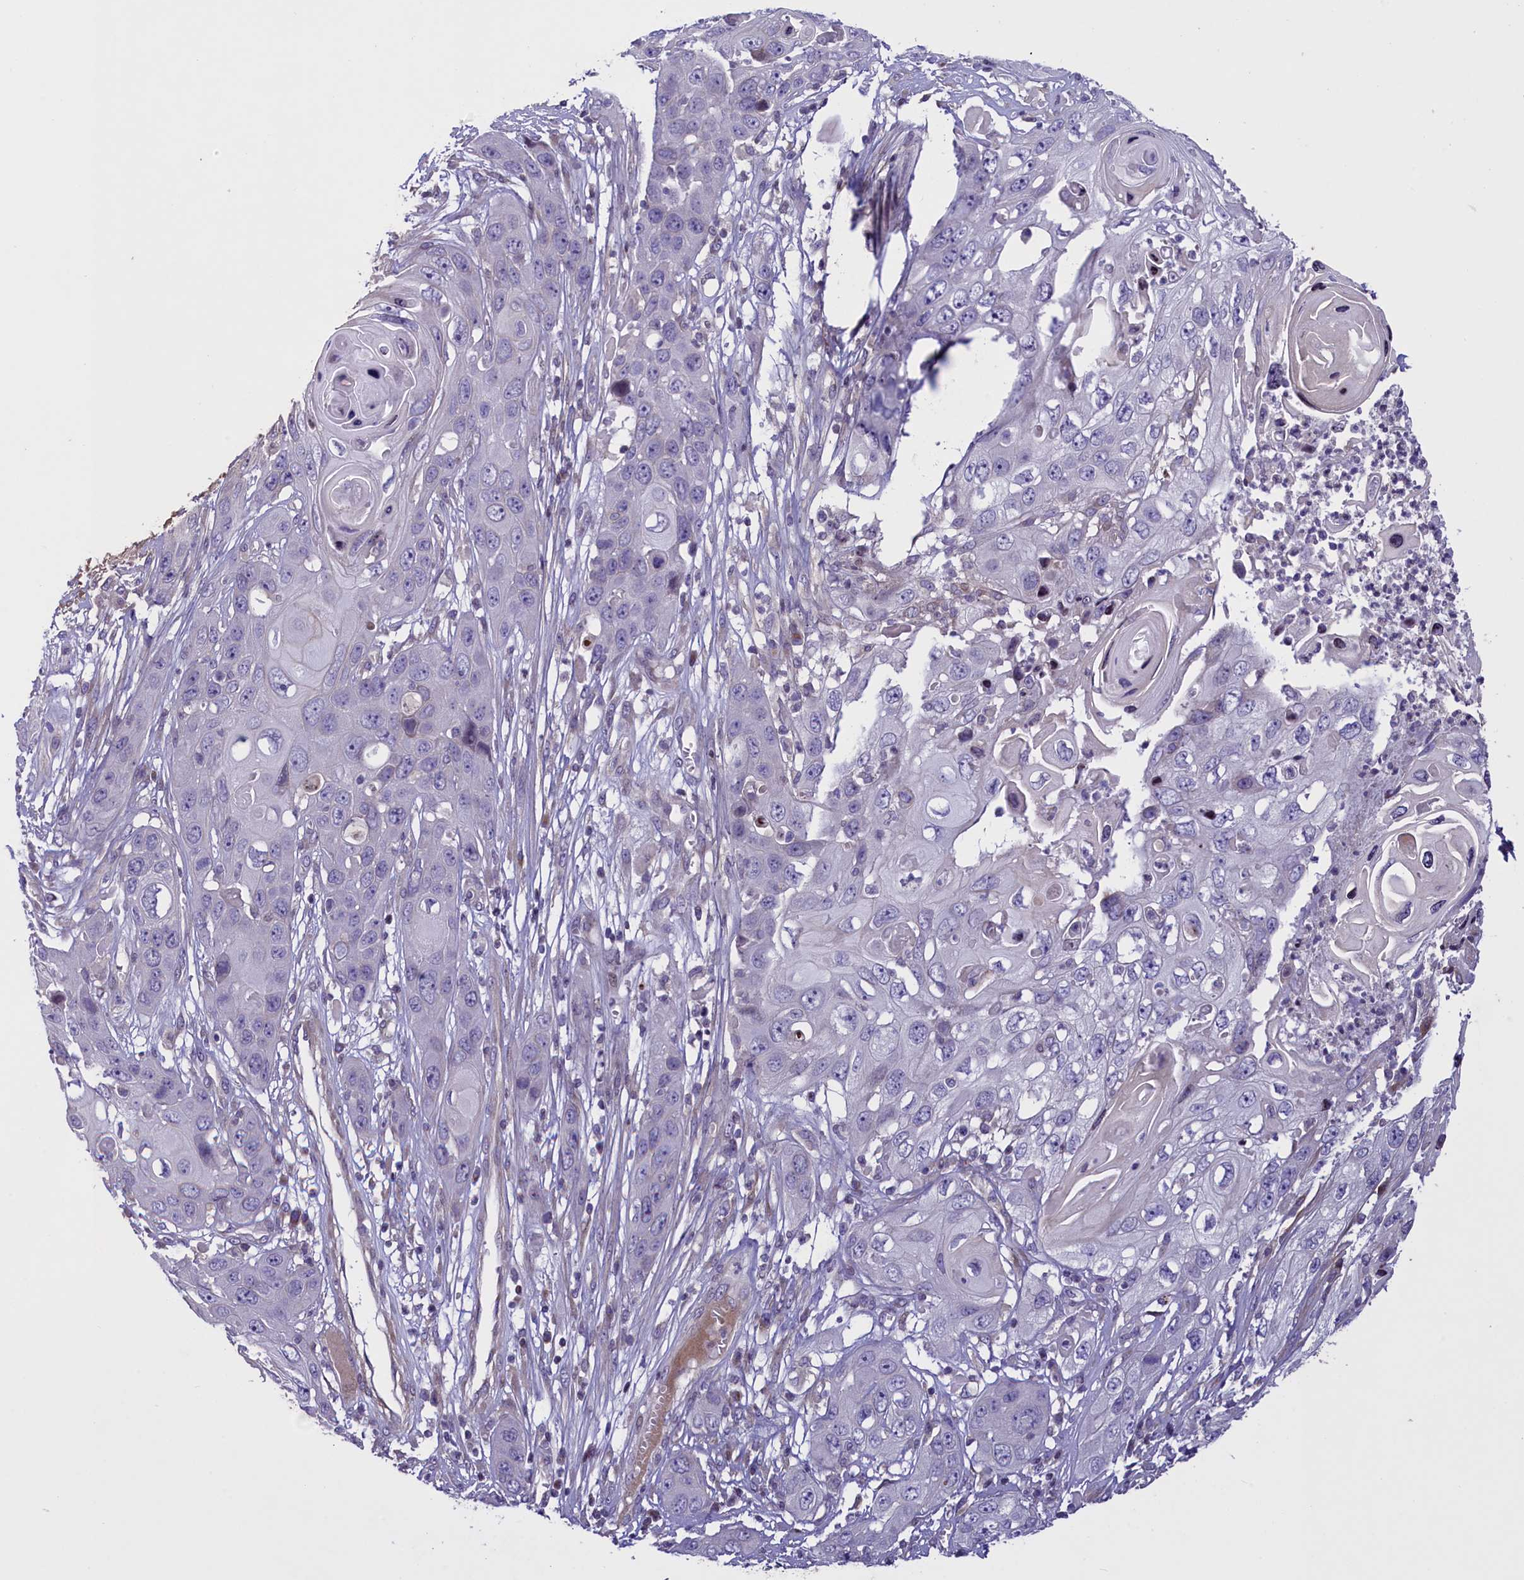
{"staining": {"intensity": "negative", "quantity": "none", "location": "none"}, "tissue": "skin cancer", "cell_type": "Tumor cells", "image_type": "cancer", "snomed": [{"axis": "morphology", "description": "Squamous cell carcinoma, NOS"}, {"axis": "topography", "description": "Skin"}], "caption": "Human skin cancer stained for a protein using IHC reveals no staining in tumor cells.", "gene": "MAN2C1", "patient": {"sex": "male", "age": 55}}